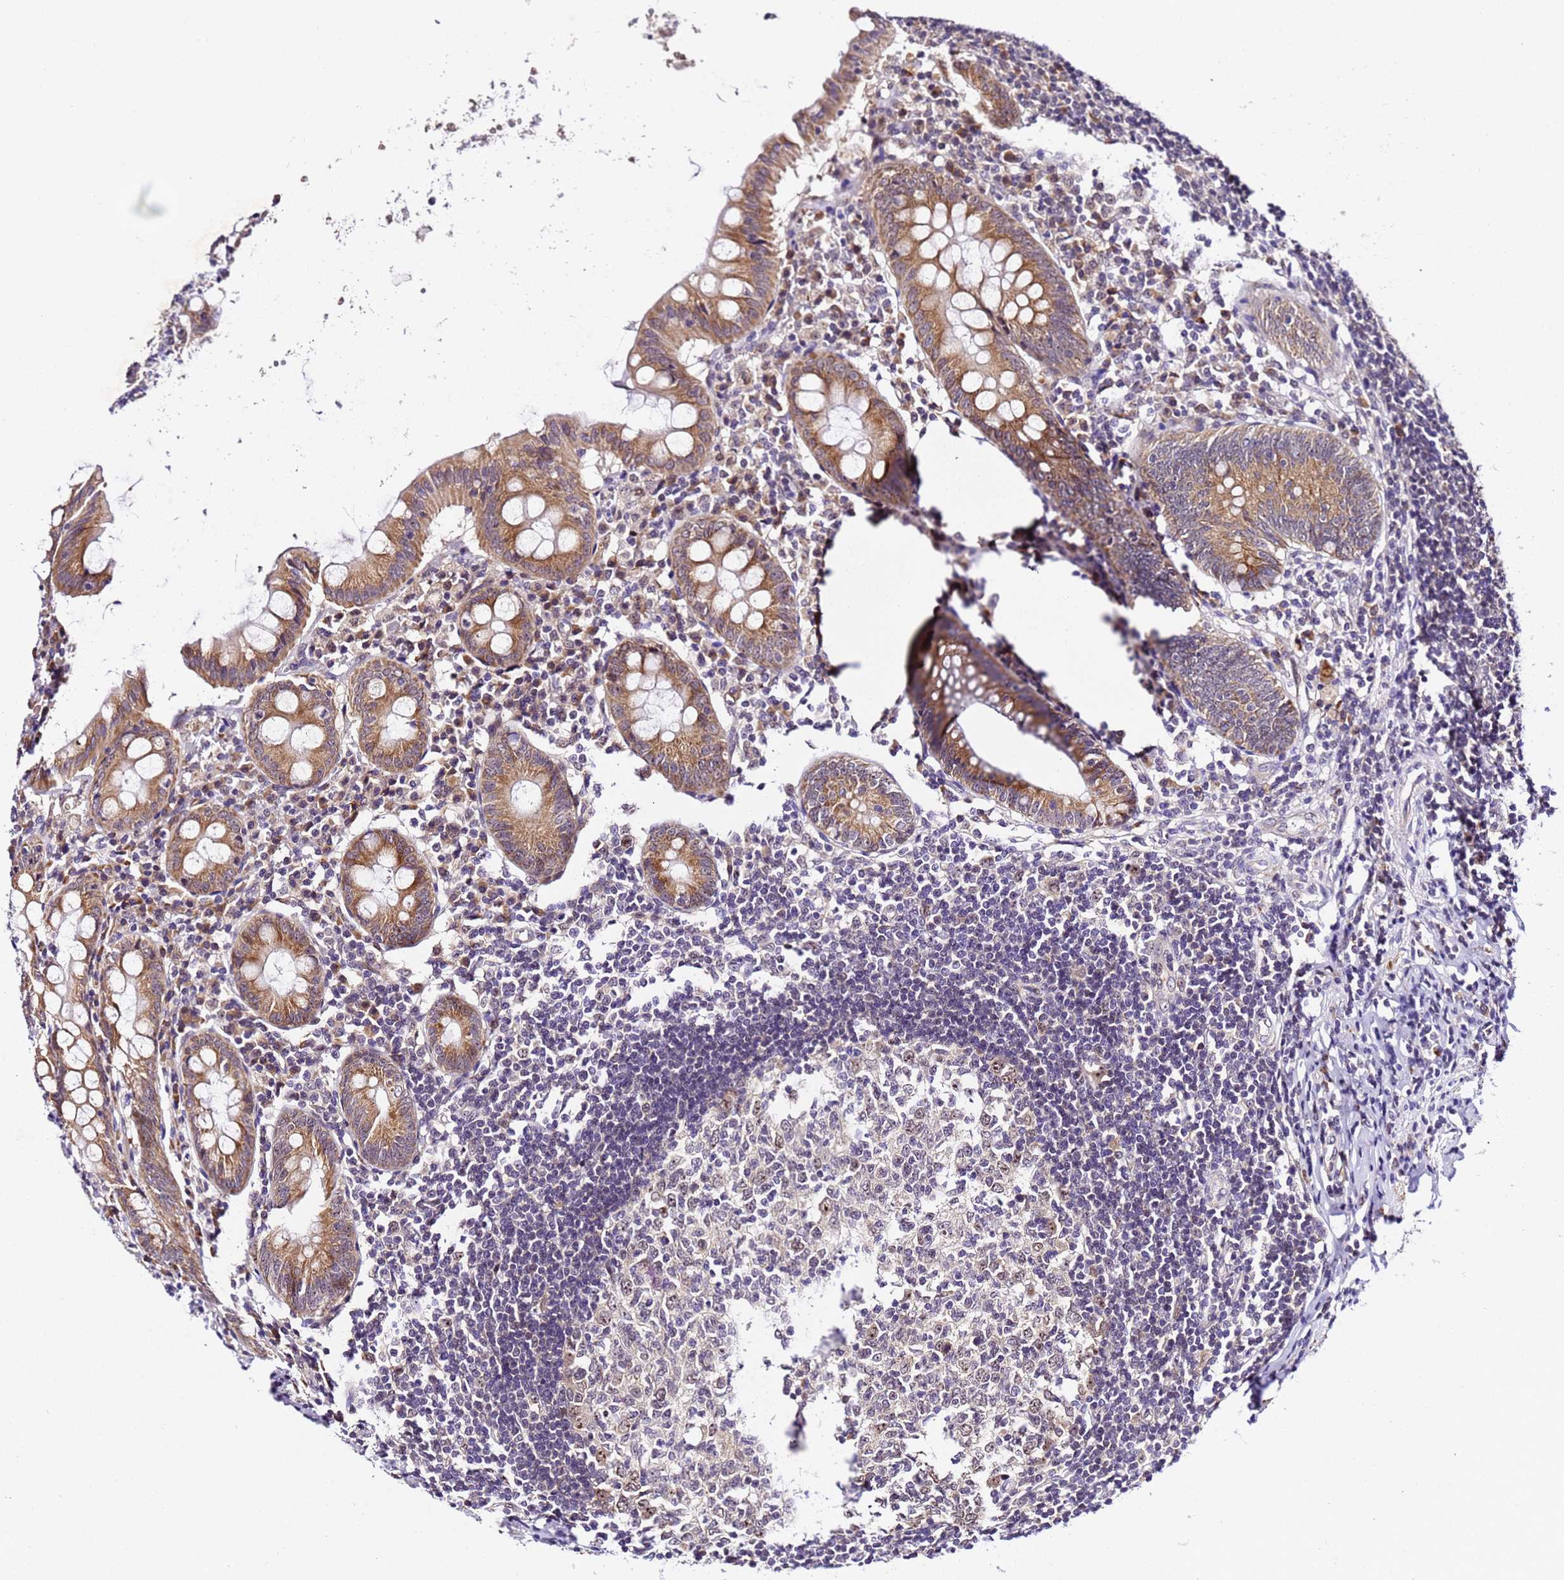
{"staining": {"intensity": "moderate", "quantity": ">75%", "location": "cytoplasmic/membranous,nuclear"}, "tissue": "appendix", "cell_type": "Glandular cells", "image_type": "normal", "snomed": [{"axis": "morphology", "description": "Normal tissue, NOS"}, {"axis": "topography", "description": "Appendix"}], "caption": "A photomicrograph of human appendix stained for a protein displays moderate cytoplasmic/membranous,nuclear brown staining in glandular cells.", "gene": "SLX4IP", "patient": {"sex": "female", "age": 54}}